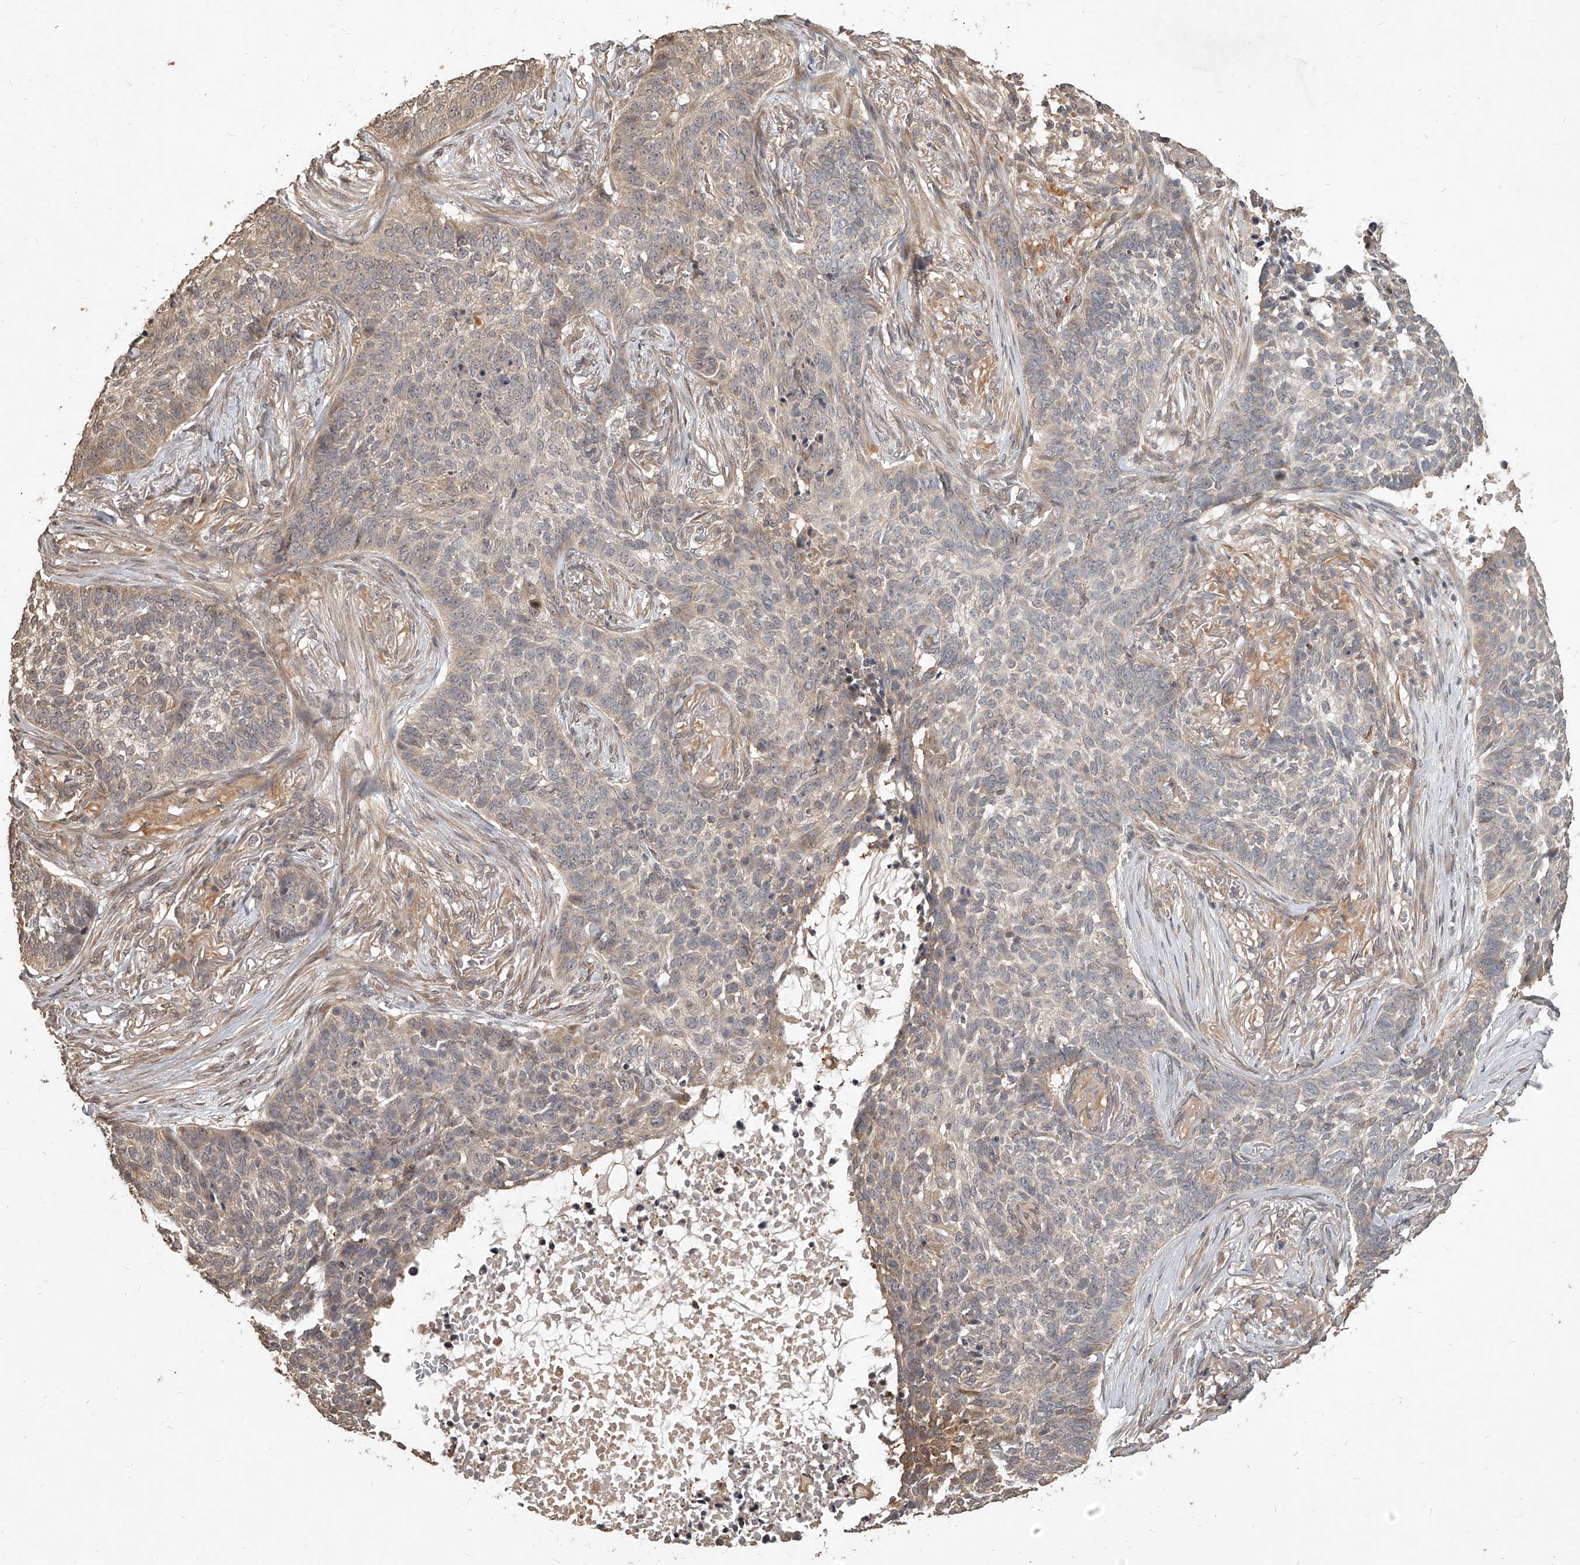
{"staining": {"intensity": "weak", "quantity": "<25%", "location": "cytoplasmic/membranous"}, "tissue": "skin cancer", "cell_type": "Tumor cells", "image_type": "cancer", "snomed": [{"axis": "morphology", "description": "Basal cell carcinoma"}, {"axis": "topography", "description": "Skin"}], "caption": "Tumor cells are negative for protein expression in human skin cancer.", "gene": "SLC37A1", "patient": {"sex": "male", "age": 85}}